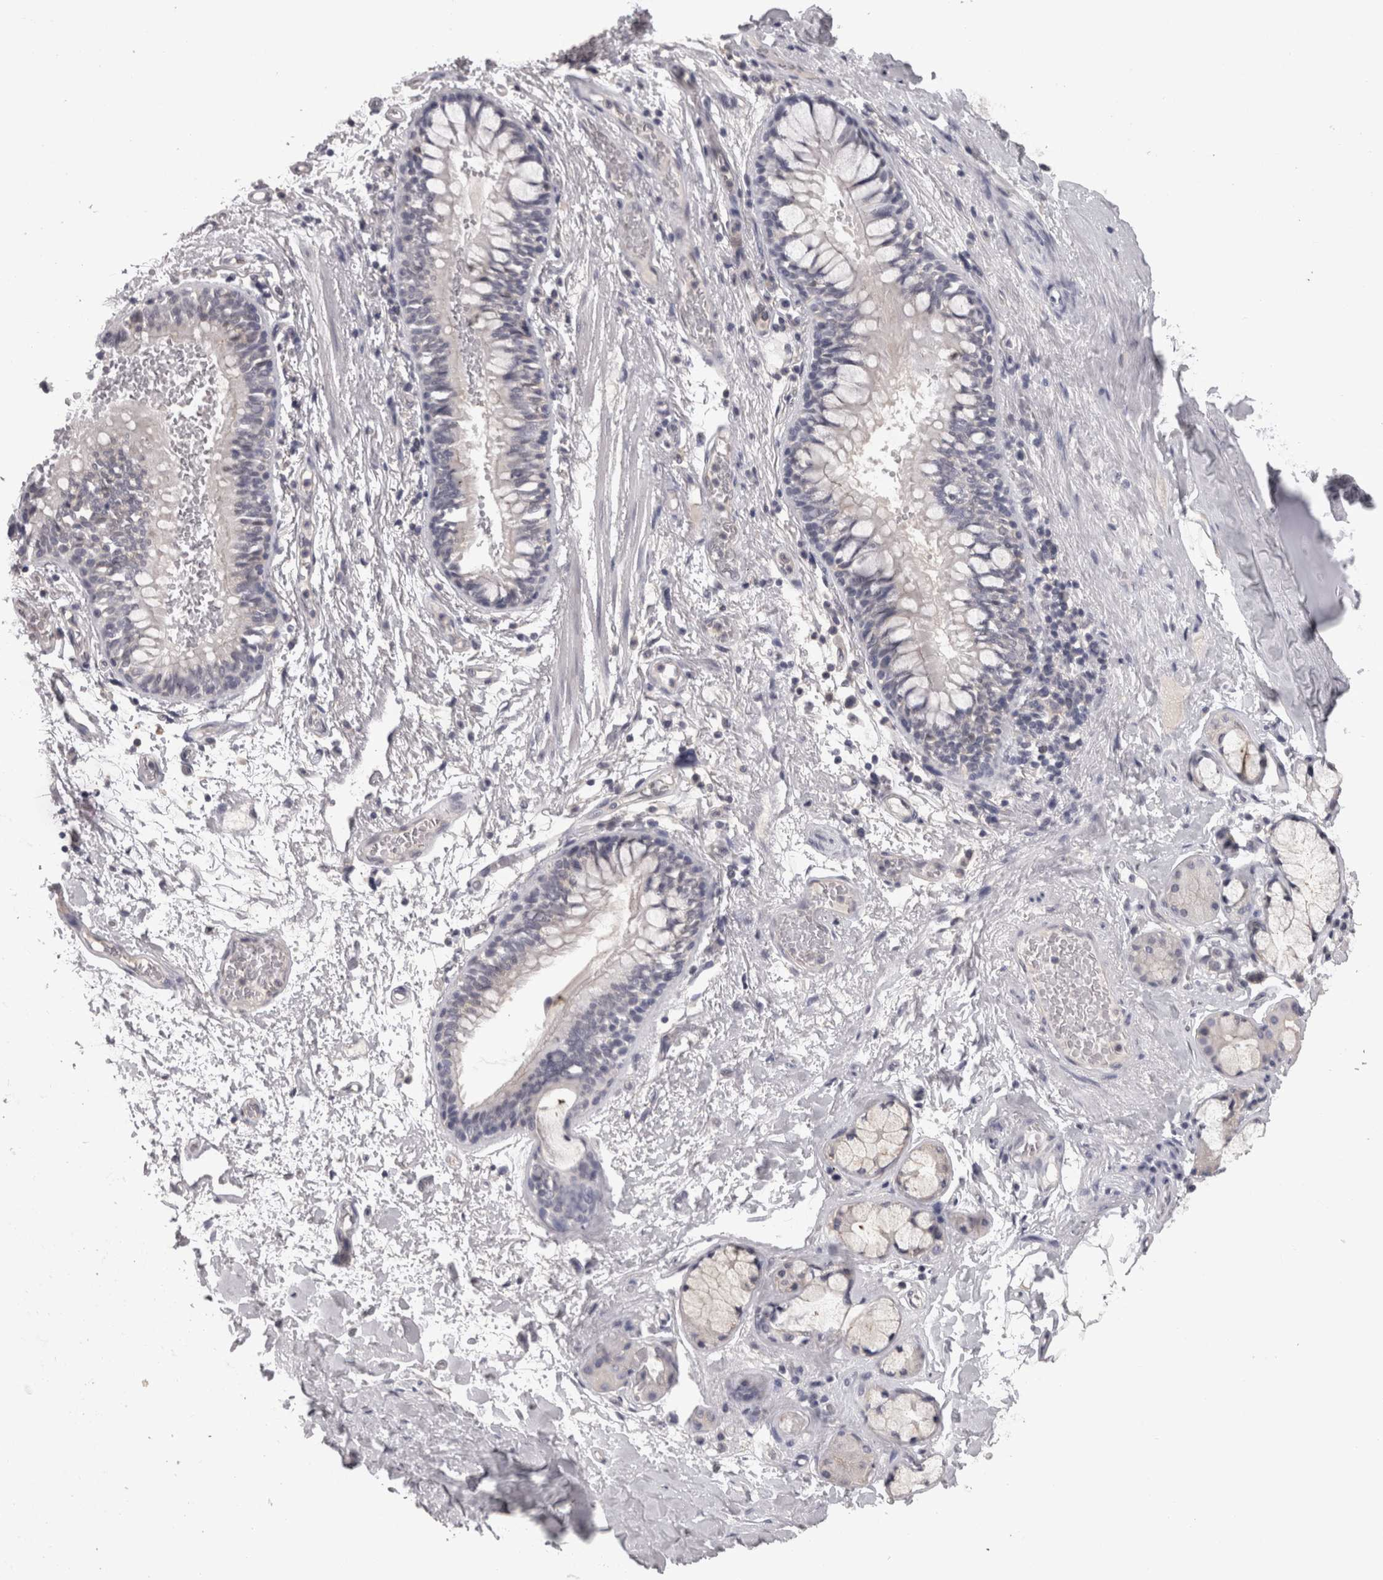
{"staining": {"intensity": "negative", "quantity": "none", "location": "none"}, "tissue": "adipose tissue", "cell_type": "Adipocytes", "image_type": "normal", "snomed": [{"axis": "morphology", "description": "Normal tissue, NOS"}, {"axis": "topography", "description": "Cartilage tissue"}, {"axis": "topography", "description": "Bronchus"}], "caption": "Adipose tissue stained for a protein using IHC shows no expression adipocytes.", "gene": "LYZL6", "patient": {"sex": "female", "age": 73}}